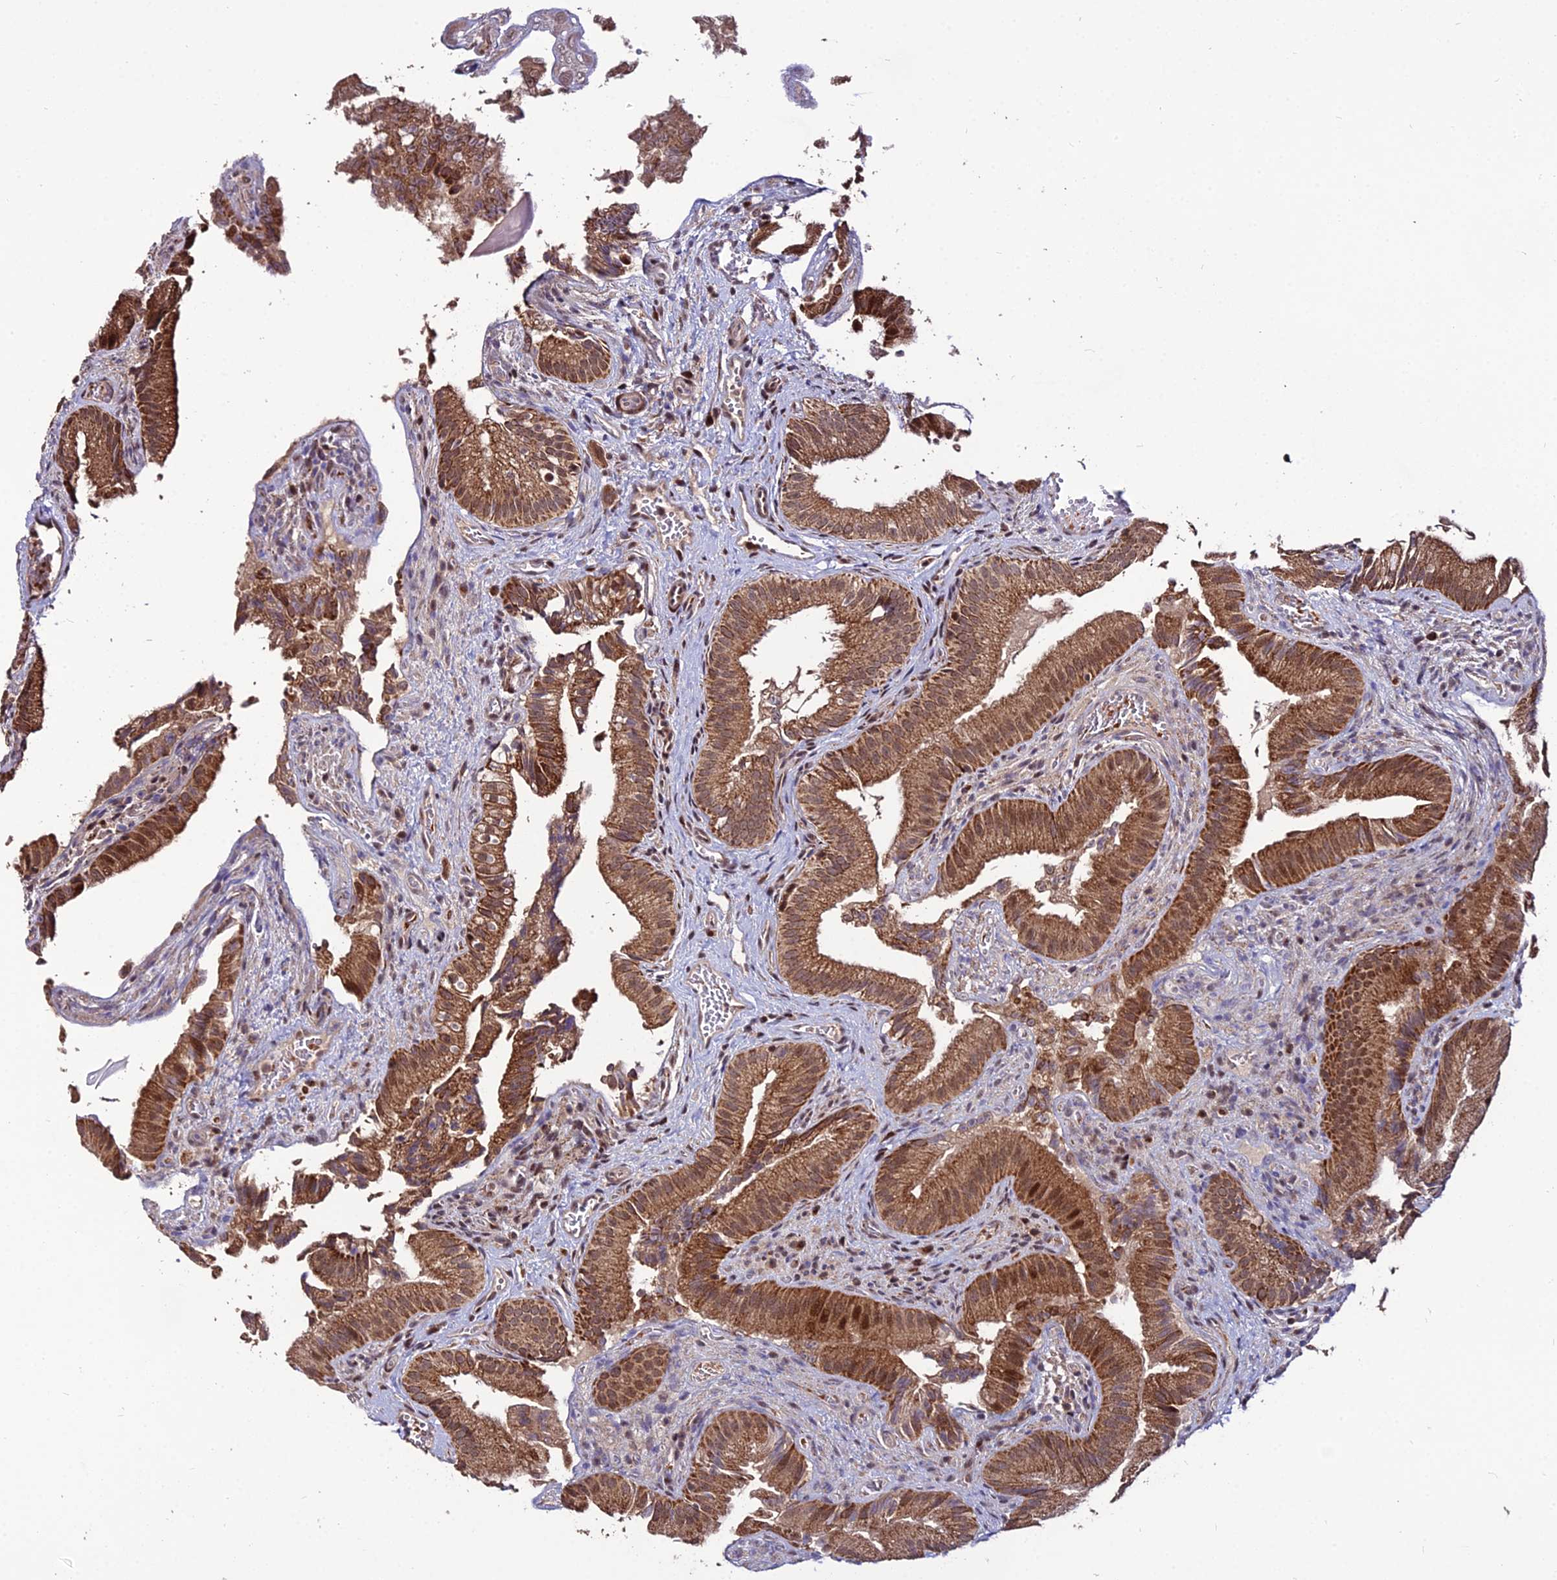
{"staining": {"intensity": "strong", "quantity": ">75%", "location": "cytoplasmic/membranous,nuclear"}, "tissue": "gallbladder", "cell_type": "Glandular cells", "image_type": "normal", "snomed": [{"axis": "morphology", "description": "Normal tissue, NOS"}, {"axis": "topography", "description": "Gallbladder"}], "caption": "Brown immunohistochemical staining in unremarkable gallbladder demonstrates strong cytoplasmic/membranous,nuclear staining in about >75% of glandular cells.", "gene": "CIB3", "patient": {"sex": "female", "age": 30}}